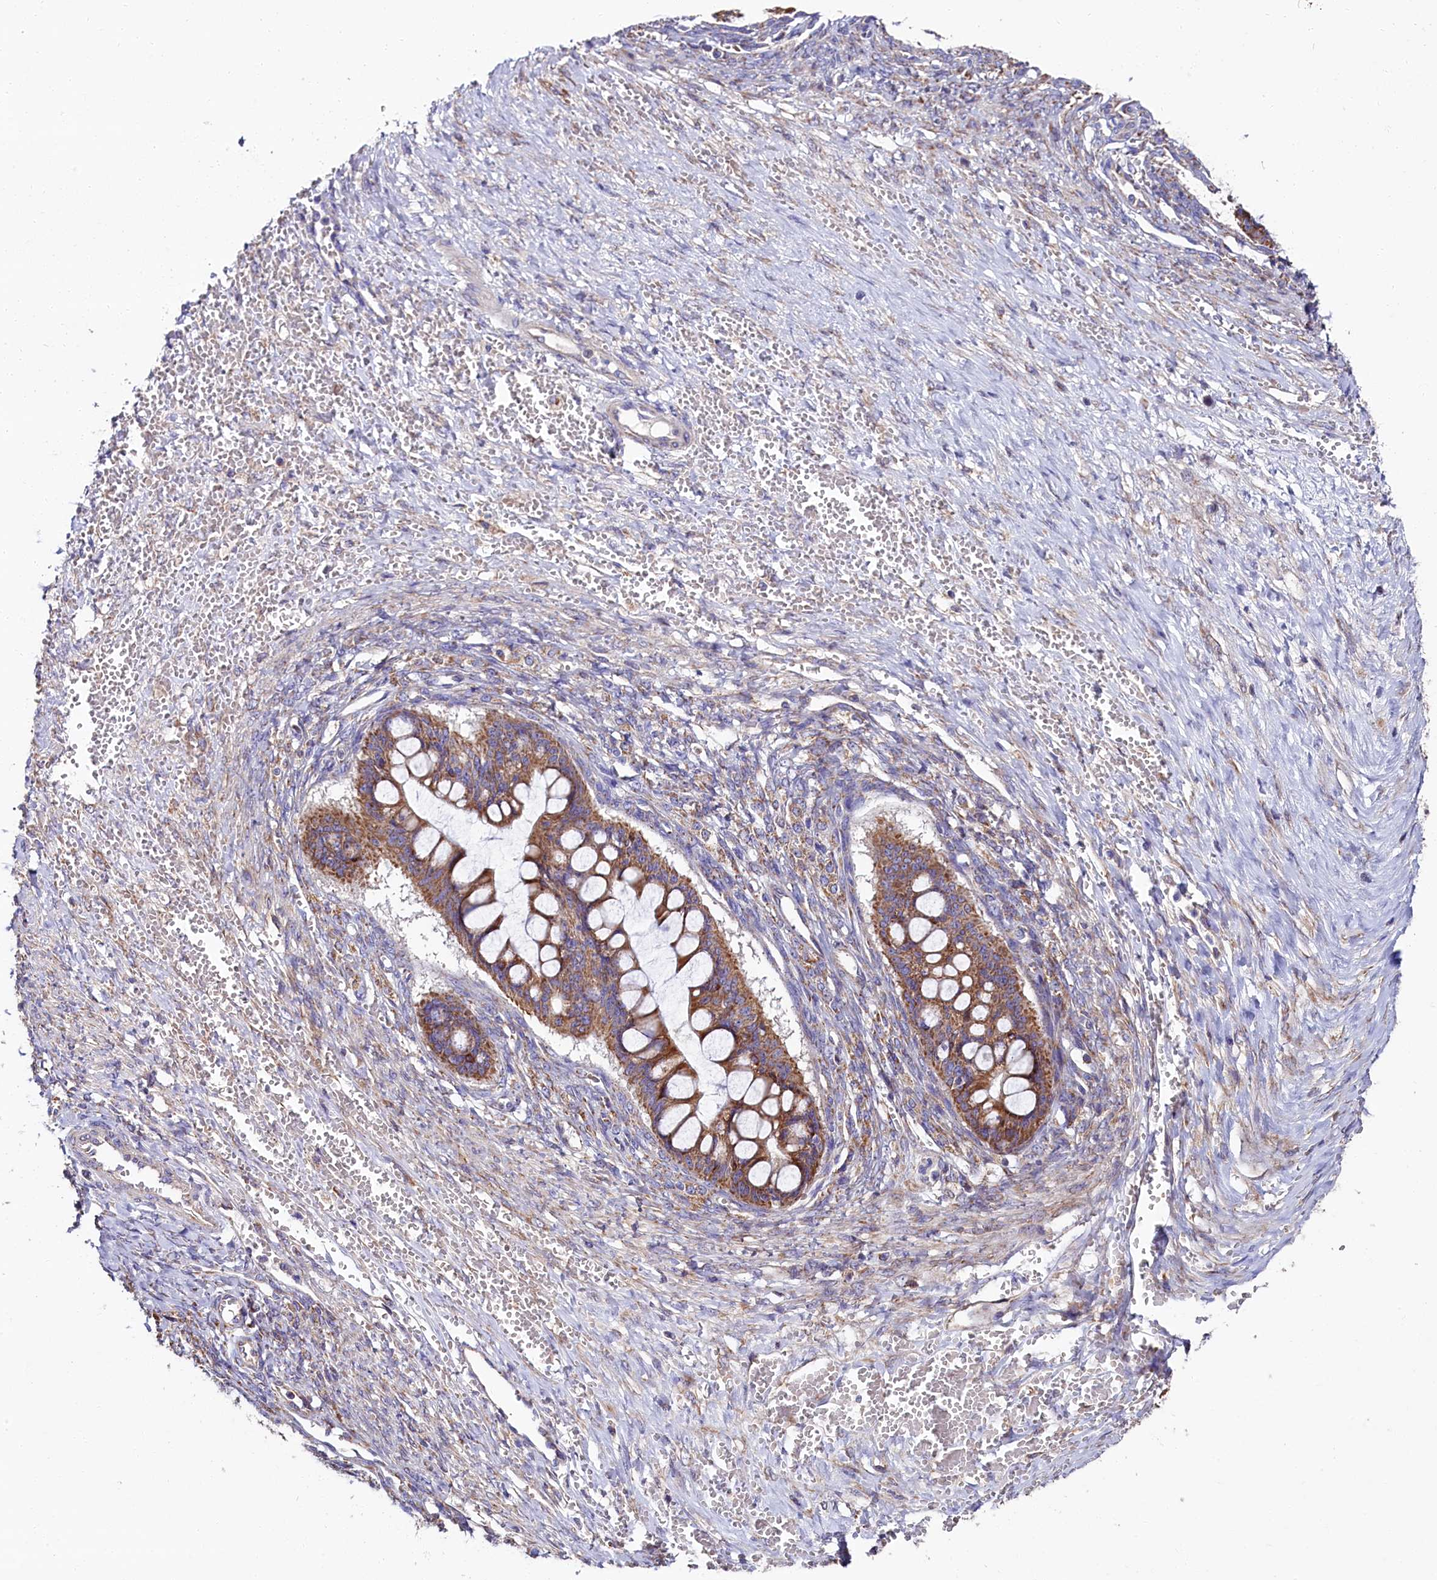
{"staining": {"intensity": "moderate", "quantity": ">75%", "location": "cytoplasmic/membranous"}, "tissue": "ovarian cancer", "cell_type": "Tumor cells", "image_type": "cancer", "snomed": [{"axis": "morphology", "description": "Cystadenocarcinoma, mucinous, NOS"}, {"axis": "topography", "description": "Ovary"}], "caption": "A brown stain highlights moderate cytoplasmic/membranous positivity of a protein in human ovarian mucinous cystadenocarcinoma tumor cells.", "gene": "ZSWIM1", "patient": {"sex": "female", "age": 73}}